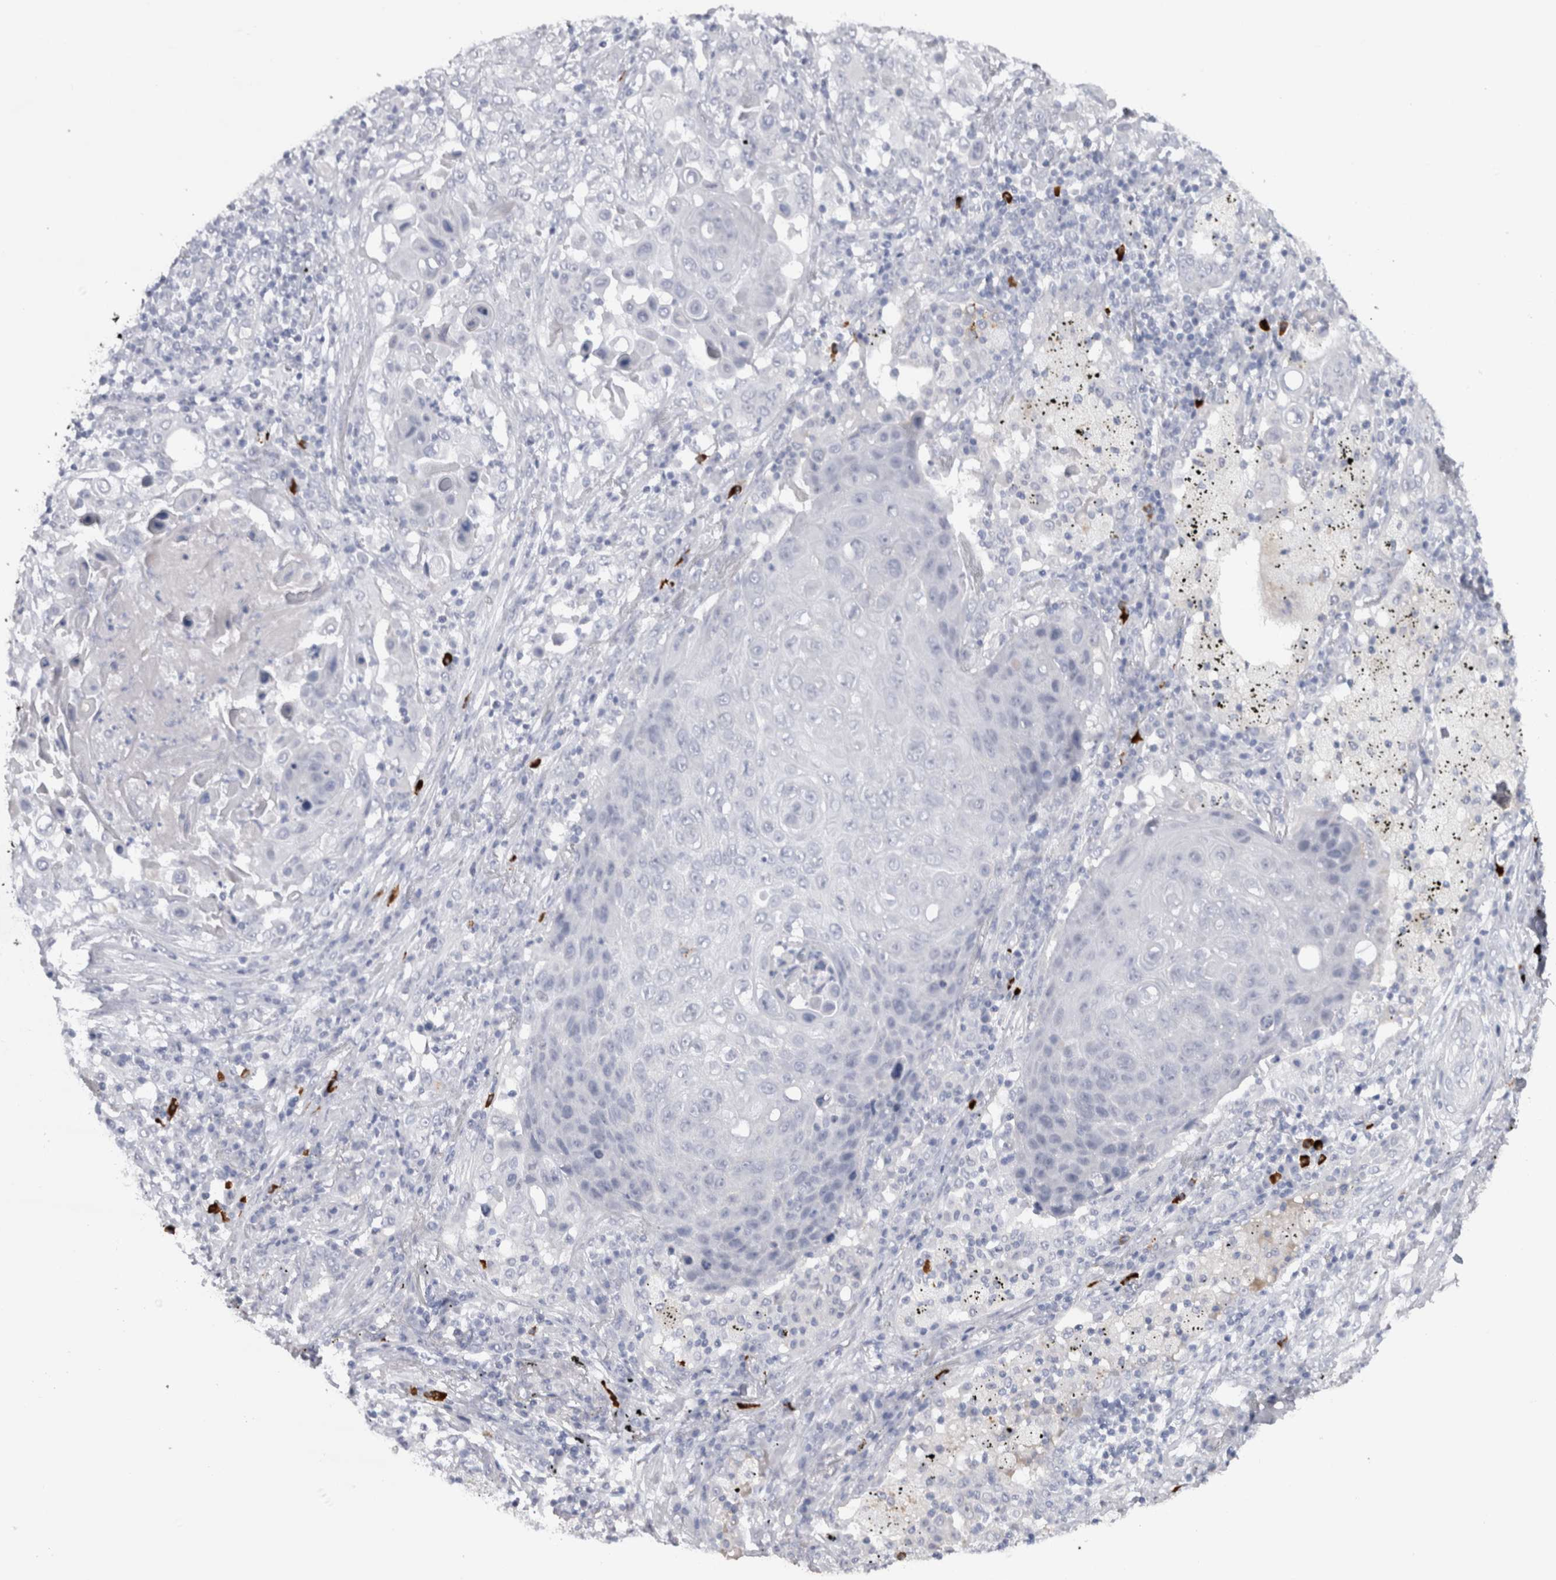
{"staining": {"intensity": "negative", "quantity": "none", "location": "none"}, "tissue": "lung cancer", "cell_type": "Tumor cells", "image_type": "cancer", "snomed": [{"axis": "morphology", "description": "Squamous cell carcinoma, NOS"}, {"axis": "topography", "description": "Lung"}], "caption": "Squamous cell carcinoma (lung) was stained to show a protein in brown. There is no significant staining in tumor cells.", "gene": "CDH17", "patient": {"sex": "female", "age": 63}}